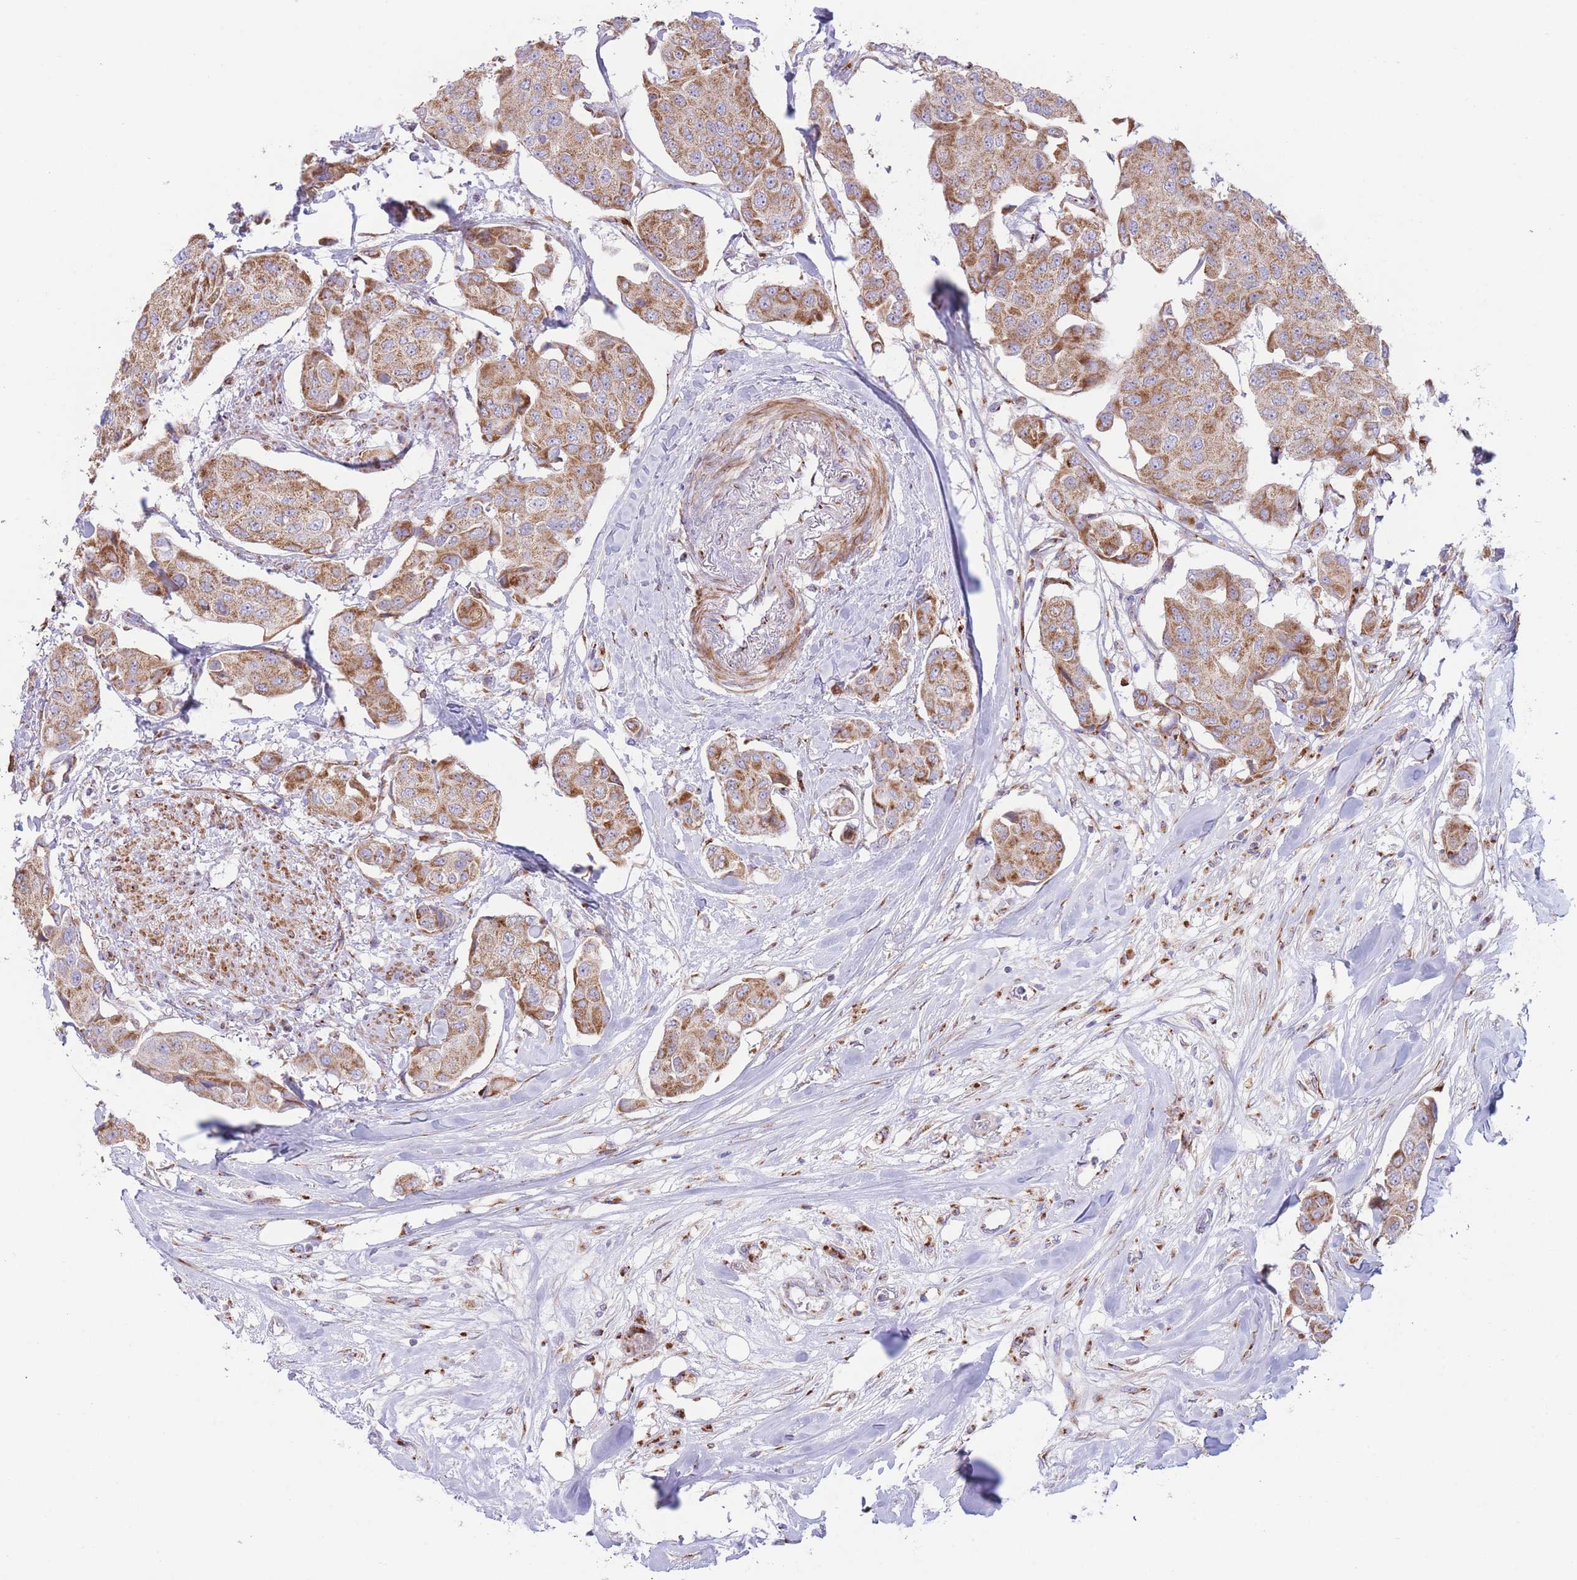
{"staining": {"intensity": "moderate", "quantity": ">75%", "location": "cytoplasmic/membranous"}, "tissue": "breast cancer", "cell_type": "Tumor cells", "image_type": "cancer", "snomed": [{"axis": "morphology", "description": "Duct carcinoma"}, {"axis": "topography", "description": "Breast"}, {"axis": "topography", "description": "Lymph node"}], "caption": "Breast intraductal carcinoma stained for a protein (brown) exhibits moderate cytoplasmic/membranous positive staining in about >75% of tumor cells.", "gene": "MPND", "patient": {"sex": "female", "age": 80}}